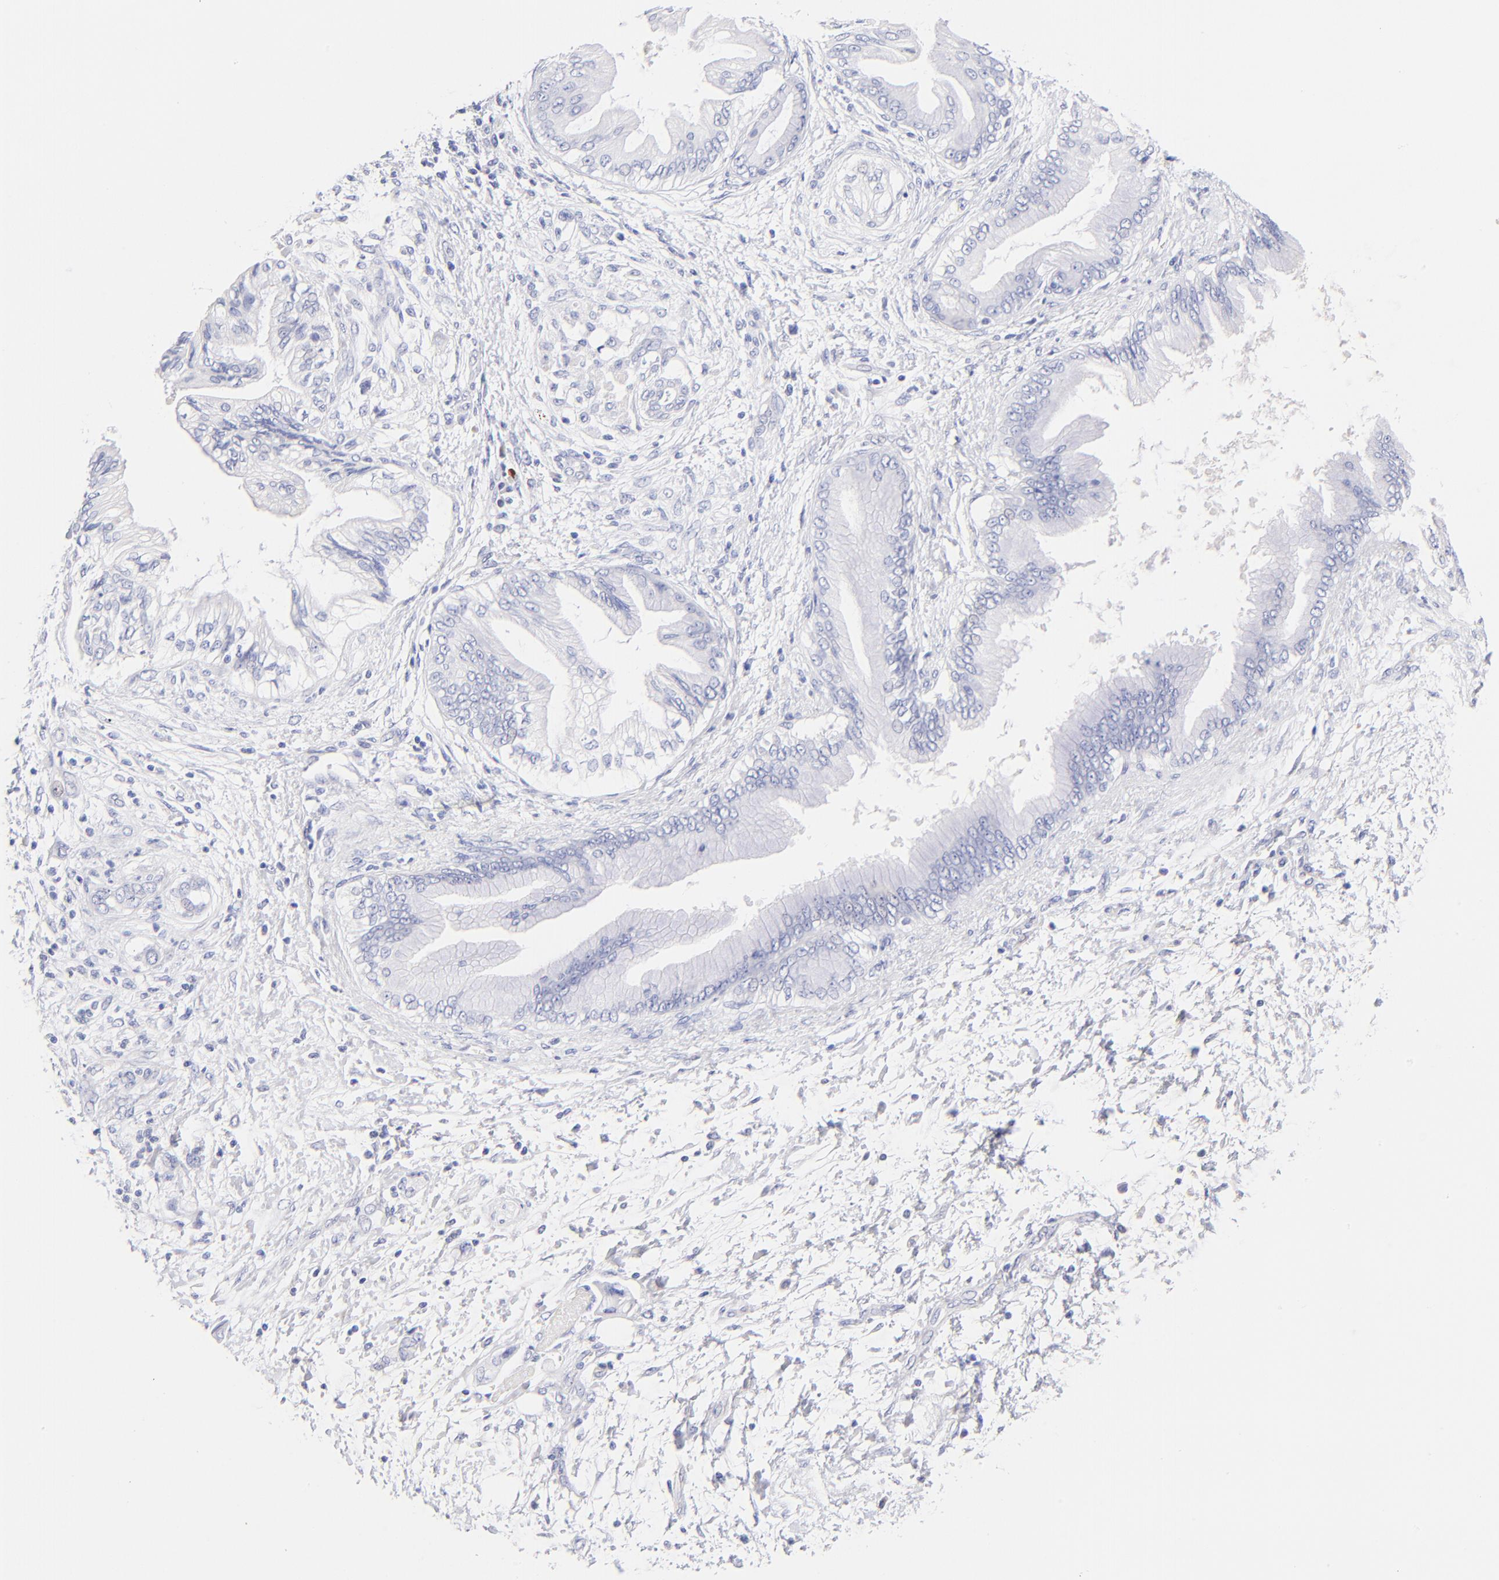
{"staining": {"intensity": "negative", "quantity": "none", "location": "none"}, "tissue": "pancreatic cancer", "cell_type": "Tumor cells", "image_type": "cancer", "snomed": [{"axis": "morphology", "description": "Adenocarcinoma, NOS"}, {"axis": "topography", "description": "Pancreas"}], "caption": "IHC of pancreatic cancer reveals no expression in tumor cells.", "gene": "ASB9", "patient": {"sex": "female", "age": 70}}